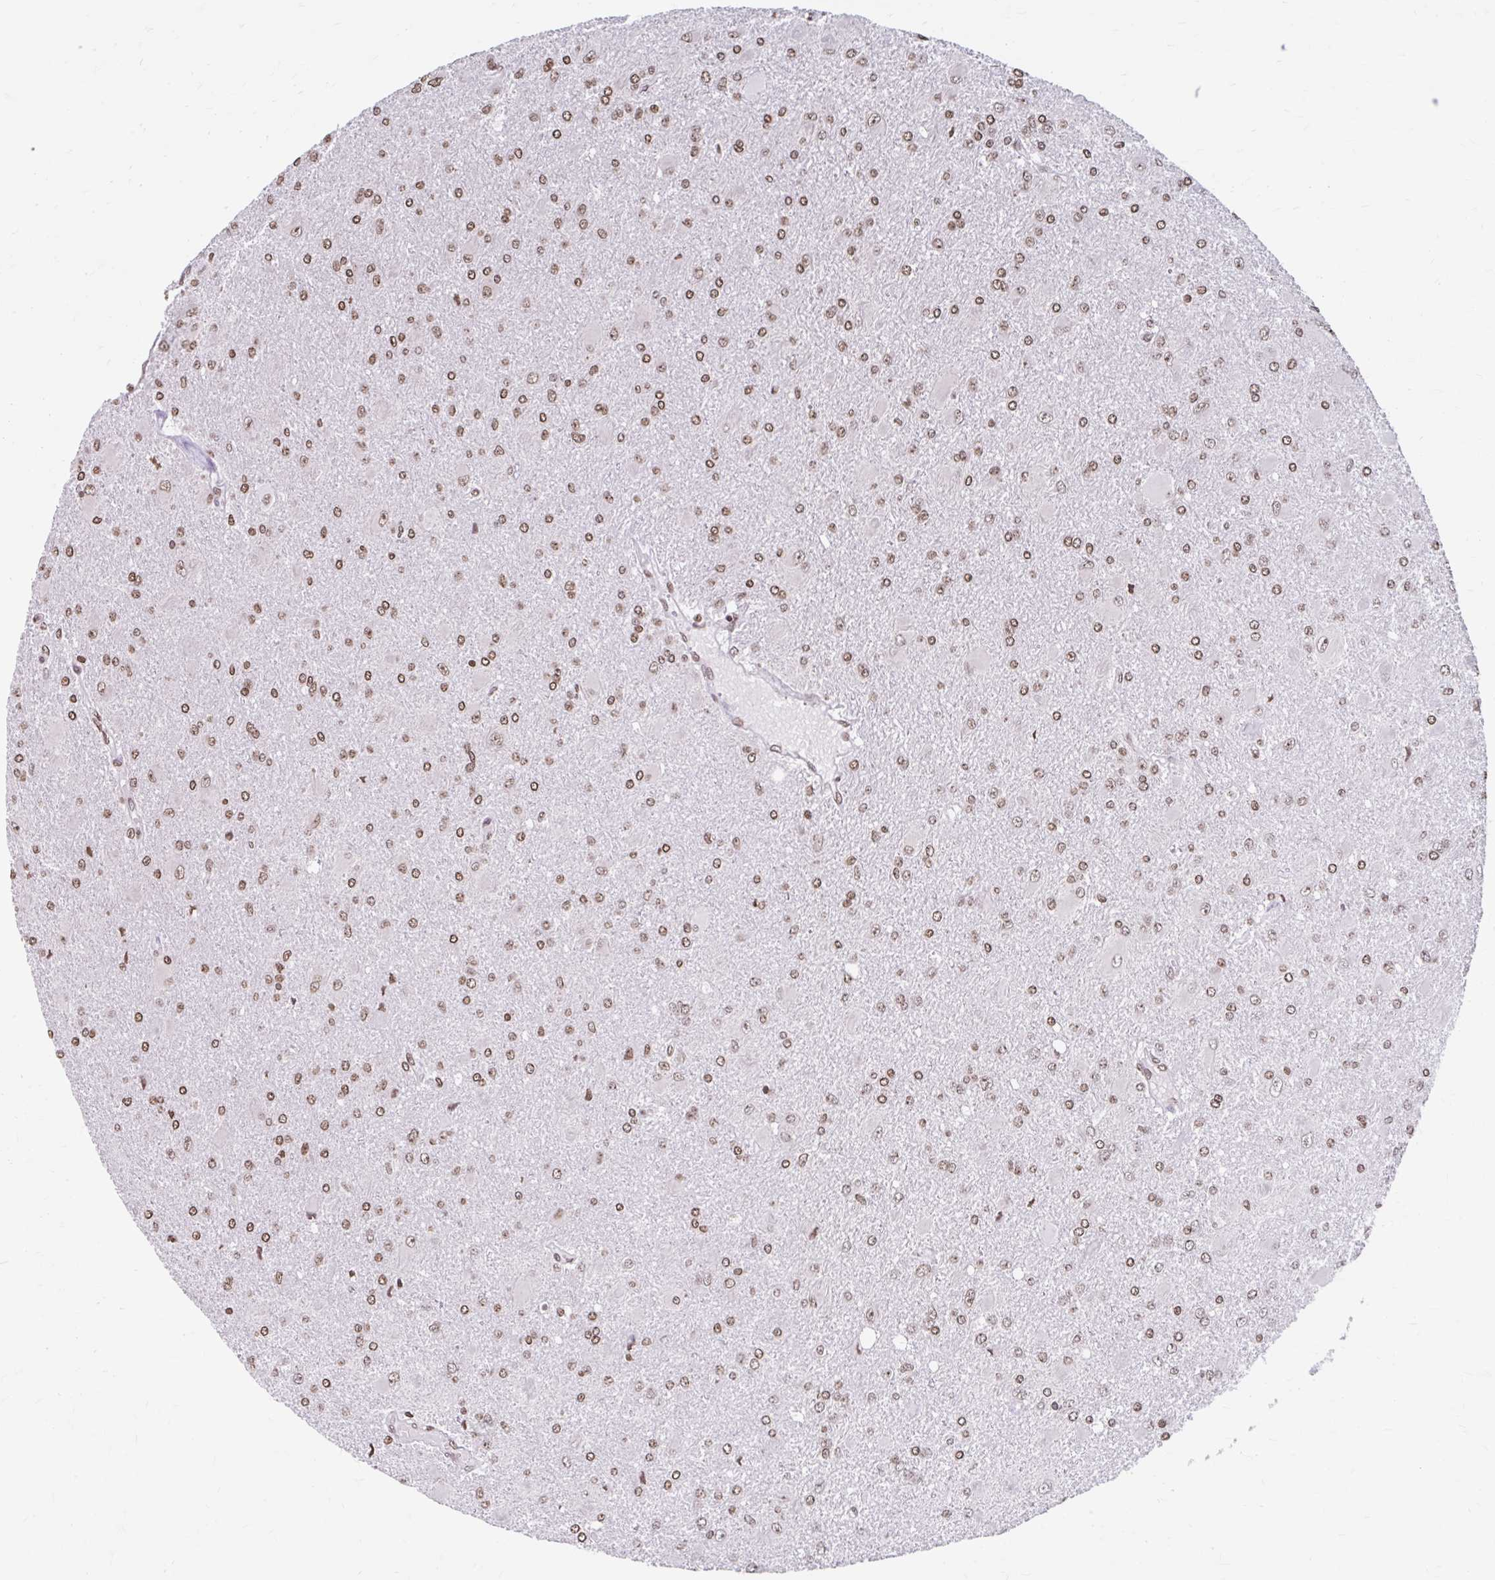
{"staining": {"intensity": "moderate", "quantity": ">75%", "location": "nuclear"}, "tissue": "glioma", "cell_type": "Tumor cells", "image_type": "cancer", "snomed": [{"axis": "morphology", "description": "Glioma, malignant, High grade"}, {"axis": "topography", "description": "Brain"}], "caption": "A high-resolution micrograph shows IHC staining of high-grade glioma (malignant), which demonstrates moderate nuclear staining in approximately >75% of tumor cells. The staining was performed using DAB (3,3'-diaminobenzidine) to visualize the protein expression in brown, while the nuclei were stained in blue with hematoxylin (Magnification: 20x).", "gene": "ORC3", "patient": {"sex": "male", "age": 67}}